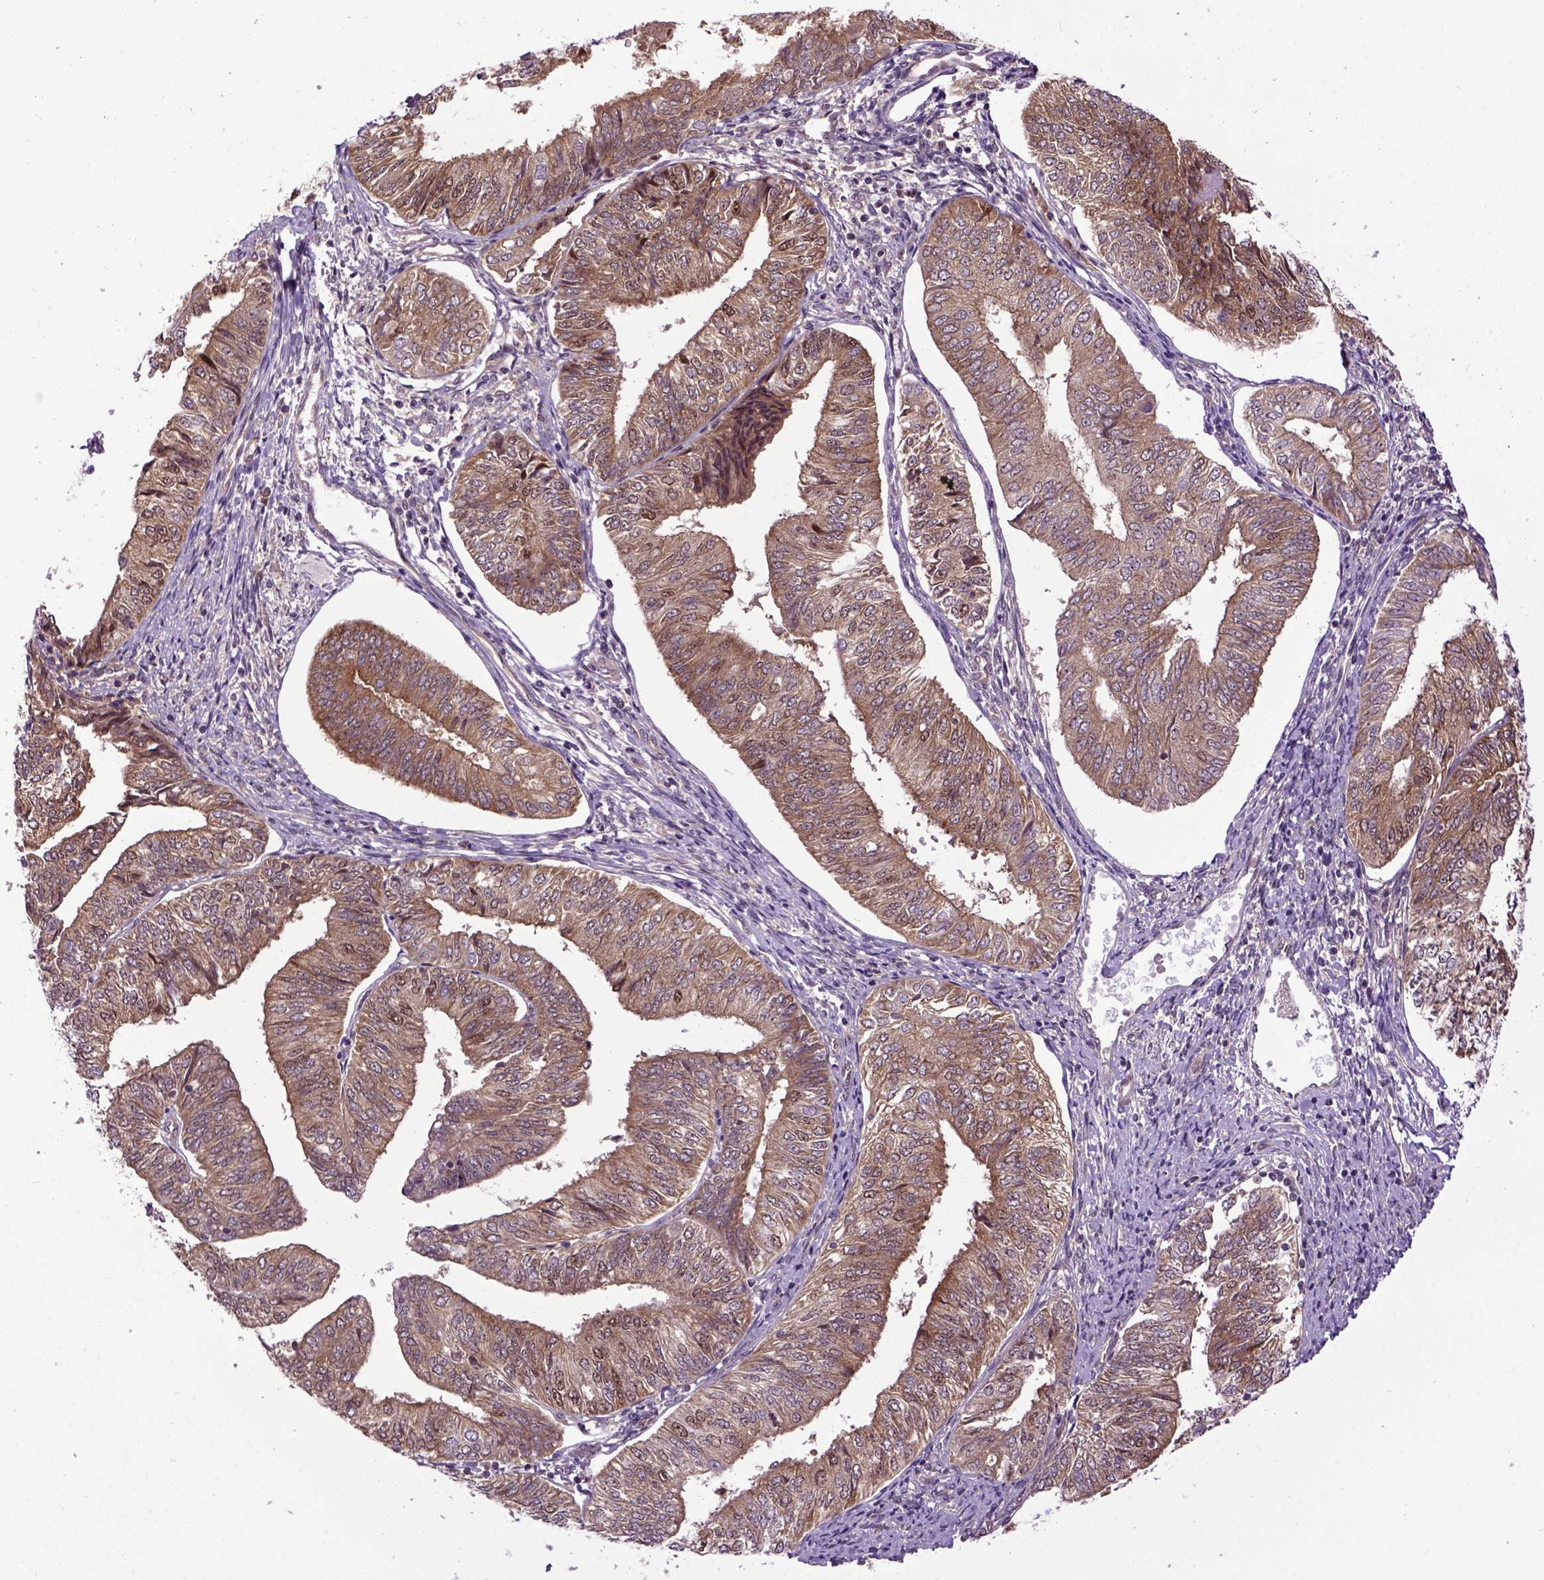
{"staining": {"intensity": "moderate", "quantity": ">75%", "location": "cytoplasmic/membranous,nuclear"}, "tissue": "endometrial cancer", "cell_type": "Tumor cells", "image_type": "cancer", "snomed": [{"axis": "morphology", "description": "Adenocarcinoma, NOS"}, {"axis": "topography", "description": "Endometrium"}], "caption": "Immunohistochemistry (IHC) (DAB (3,3'-diaminobenzidine)) staining of human endometrial cancer (adenocarcinoma) reveals moderate cytoplasmic/membranous and nuclear protein positivity in approximately >75% of tumor cells.", "gene": "WDR48", "patient": {"sex": "female", "age": 58}}